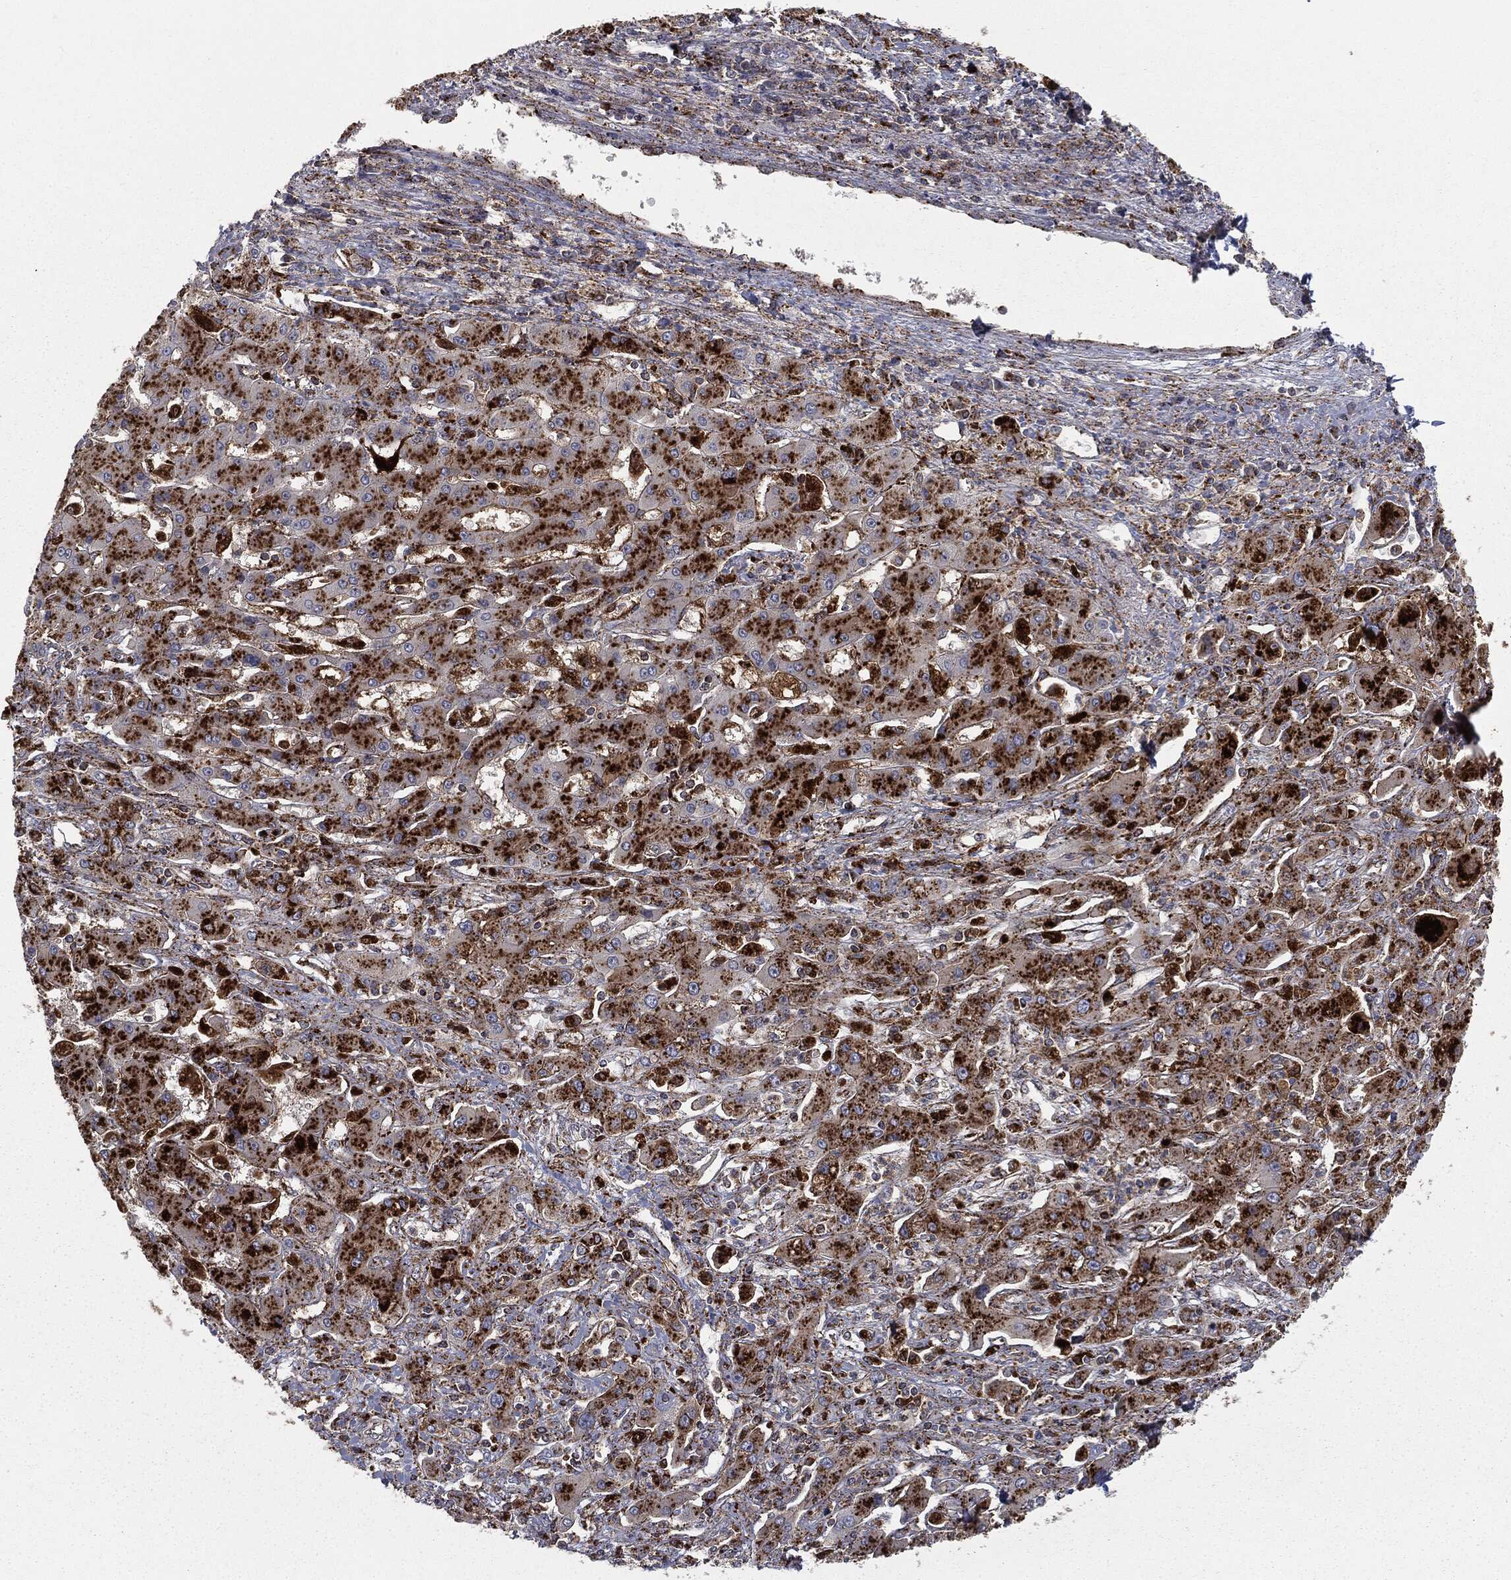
{"staining": {"intensity": "strong", "quantity": ">75%", "location": "cytoplasmic/membranous"}, "tissue": "liver cancer", "cell_type": "Tumor cells", "image_type": "cancer", "snomed": [{"axis": "morphology", "description": "Cholangiocarcinoma"}, {"axis": "topography", "description": "Liver"}], "caption": "Cholangiocarcinoma (liver) tissue demonstrates strong cytoplasmic/membranous positivity in approximately >75% of tumor cells, visualized by immunohistochemistry.", "gene": "CTSA", "patient": {"sex": "male", "age": 67}}